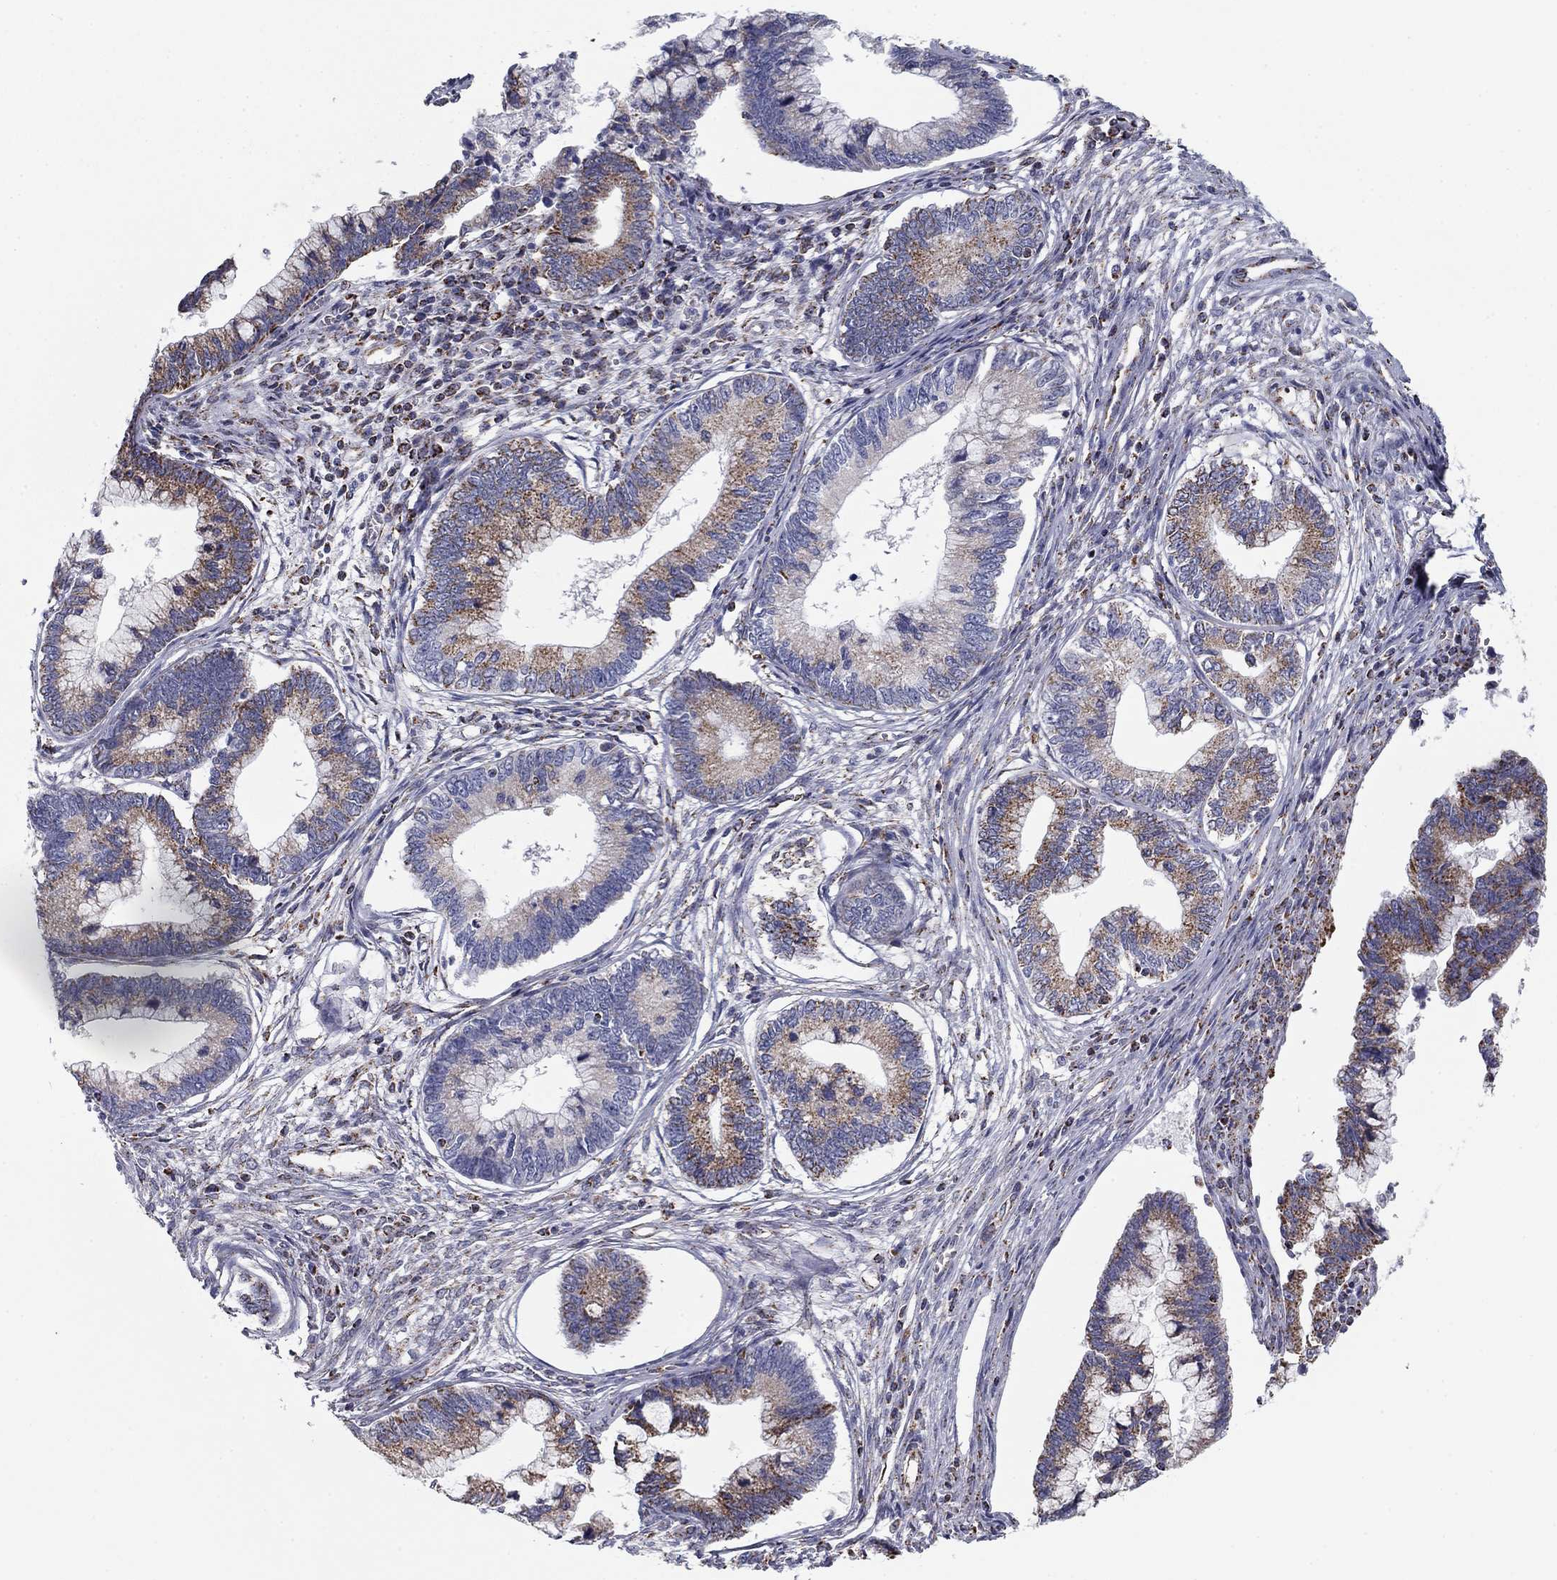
{"staining": {"intensity": "strong", "quantity": "<25%", "location": "cytoplasmic/membranous"}, "tissue": "cervical cancer", "cell_type": "Tumor cells", "image_type": "cancer", "snomed": [{"axis": "morphology", "description": "Adenocarcinoma, NOS"}, {"axis": "topography", "description": "Cervix"}], "caption": "Adenocarcinoma (cervical) stained for a protein reveals strong cytoplasmic/membranous positivity in tumor cells. The staining was performed using DAB (3,3'-diaminobenzidine), with brown indicating positive protein expression. Nuclei are stained blue with hematoxylin.", "gene": "NDUFV1", "patient": {"sex": "female", "age": 44}}